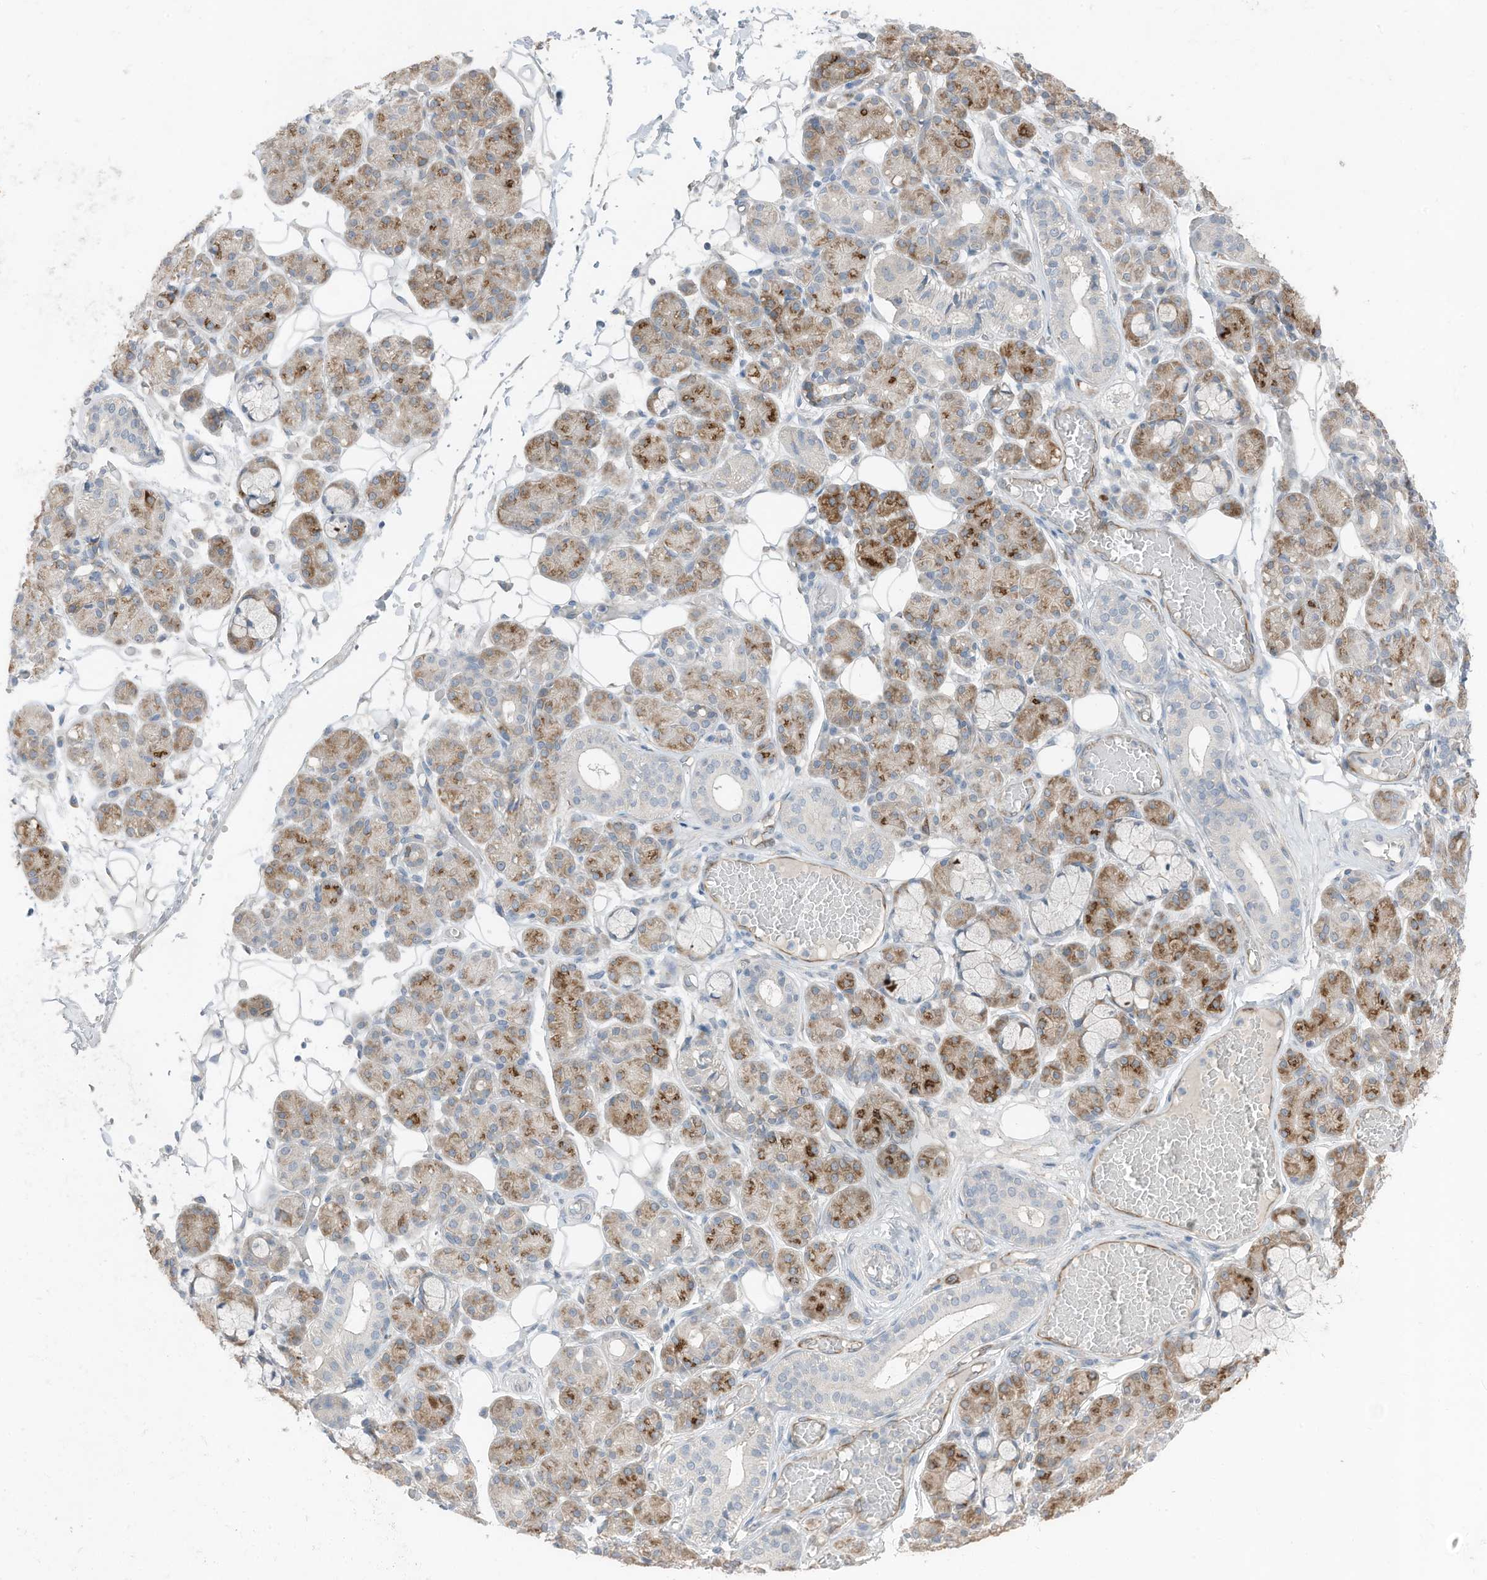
{"staining": {"intensity": "moderate", "quantity": "25%-75%", "location": "cytoplasmic/membranous"}, "tissue": "salivary gland", "cell_type": "Glandular cells", "image_type": "normal", "snomed": [{"axis": "morphology", "description": "Normal tissue, NOS"}, {"axis": "topography", "description": "Salivary gland"}], "caption": "Immunohistochemical staining of benign human salivary gland demonstrates moderate cytoplasmic/membranous protein expression in approximately 25%-75% of glandular cells.", "gene": "ARHGEF33", "patient": {"sex": "male", "age": 63}}